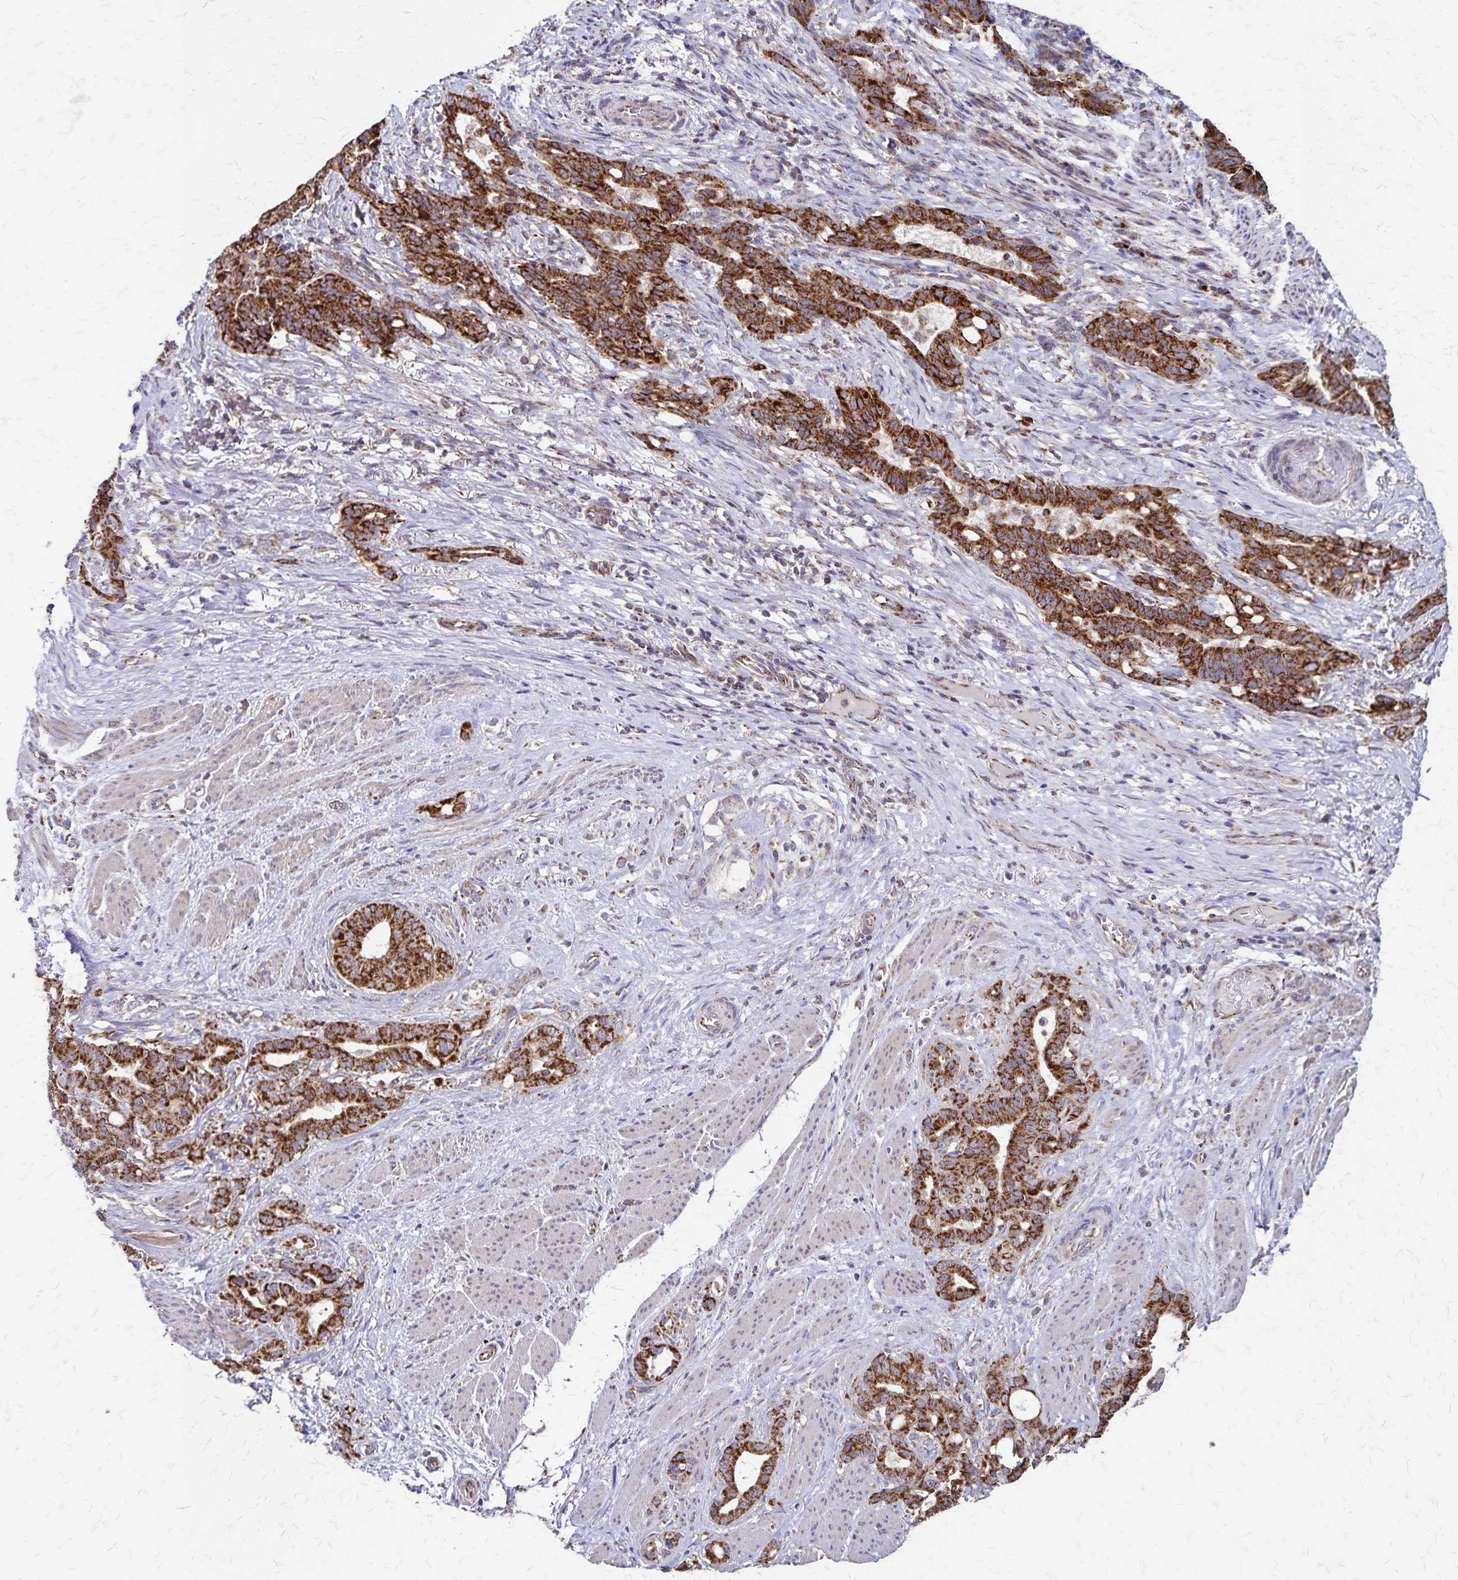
{"staining": {"intensity": "strong", "quantity": ">75%", "location": "cytoplasmic/membranous"}, "tissue": "stomach cancer", "cell_type": "Tumor cells", "image_type": "cancer", "snomed": [{"axis": "morphology", "description": "Normal tissue, NOS"}, {"axis": "morphology", "description": "Adenocarcinoma, NOS"}, {"axis": "topography", "description": "Esophagus"}, {"axis": "topography", "description": "Stomach, upper"}], "caption": "This is a photomicrograph of immunohistochemistry (IHC) staining of stomach cancer, which shows strong expression in the cytoplasmic/membranous of tumor cells.", "gene": "NFS1", "patient": {"sex": "male", "age": 62}}